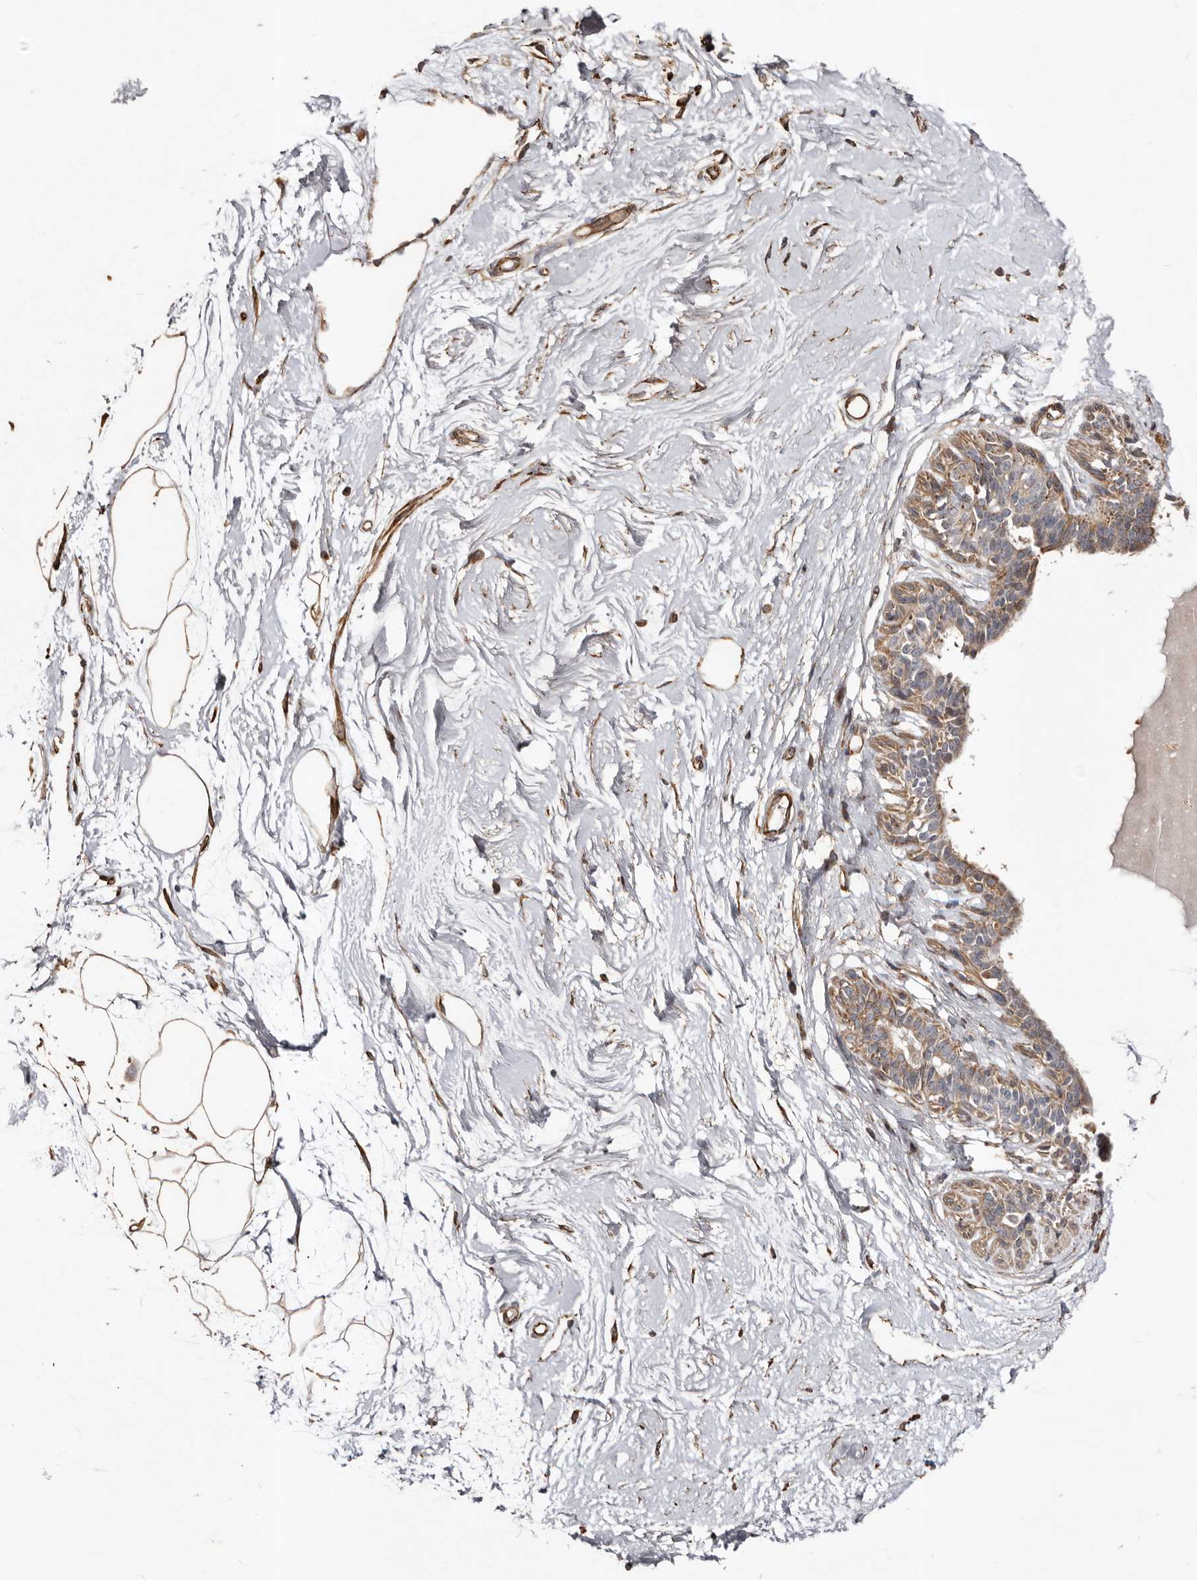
{"staining": {"intensity": "moderate", "quantity": ">75%", "location": "cytoplasmic/membranous"}, "tissue": "breast", "cell_type": "Adipocytes", "image_type": "normal", "snomed": [{"axis": "morphology", "description": "Normal tissue, NOS"}, {"axis": "topography", "description": "Breast"}], "caption": "Human breast stained with a brown dye exhibits moderate cytoplasmic/membranous positive staining in approximately >75% of adipocytes.", "gene": "MACC1", "patient": {"sex": "female", "age": 45}}